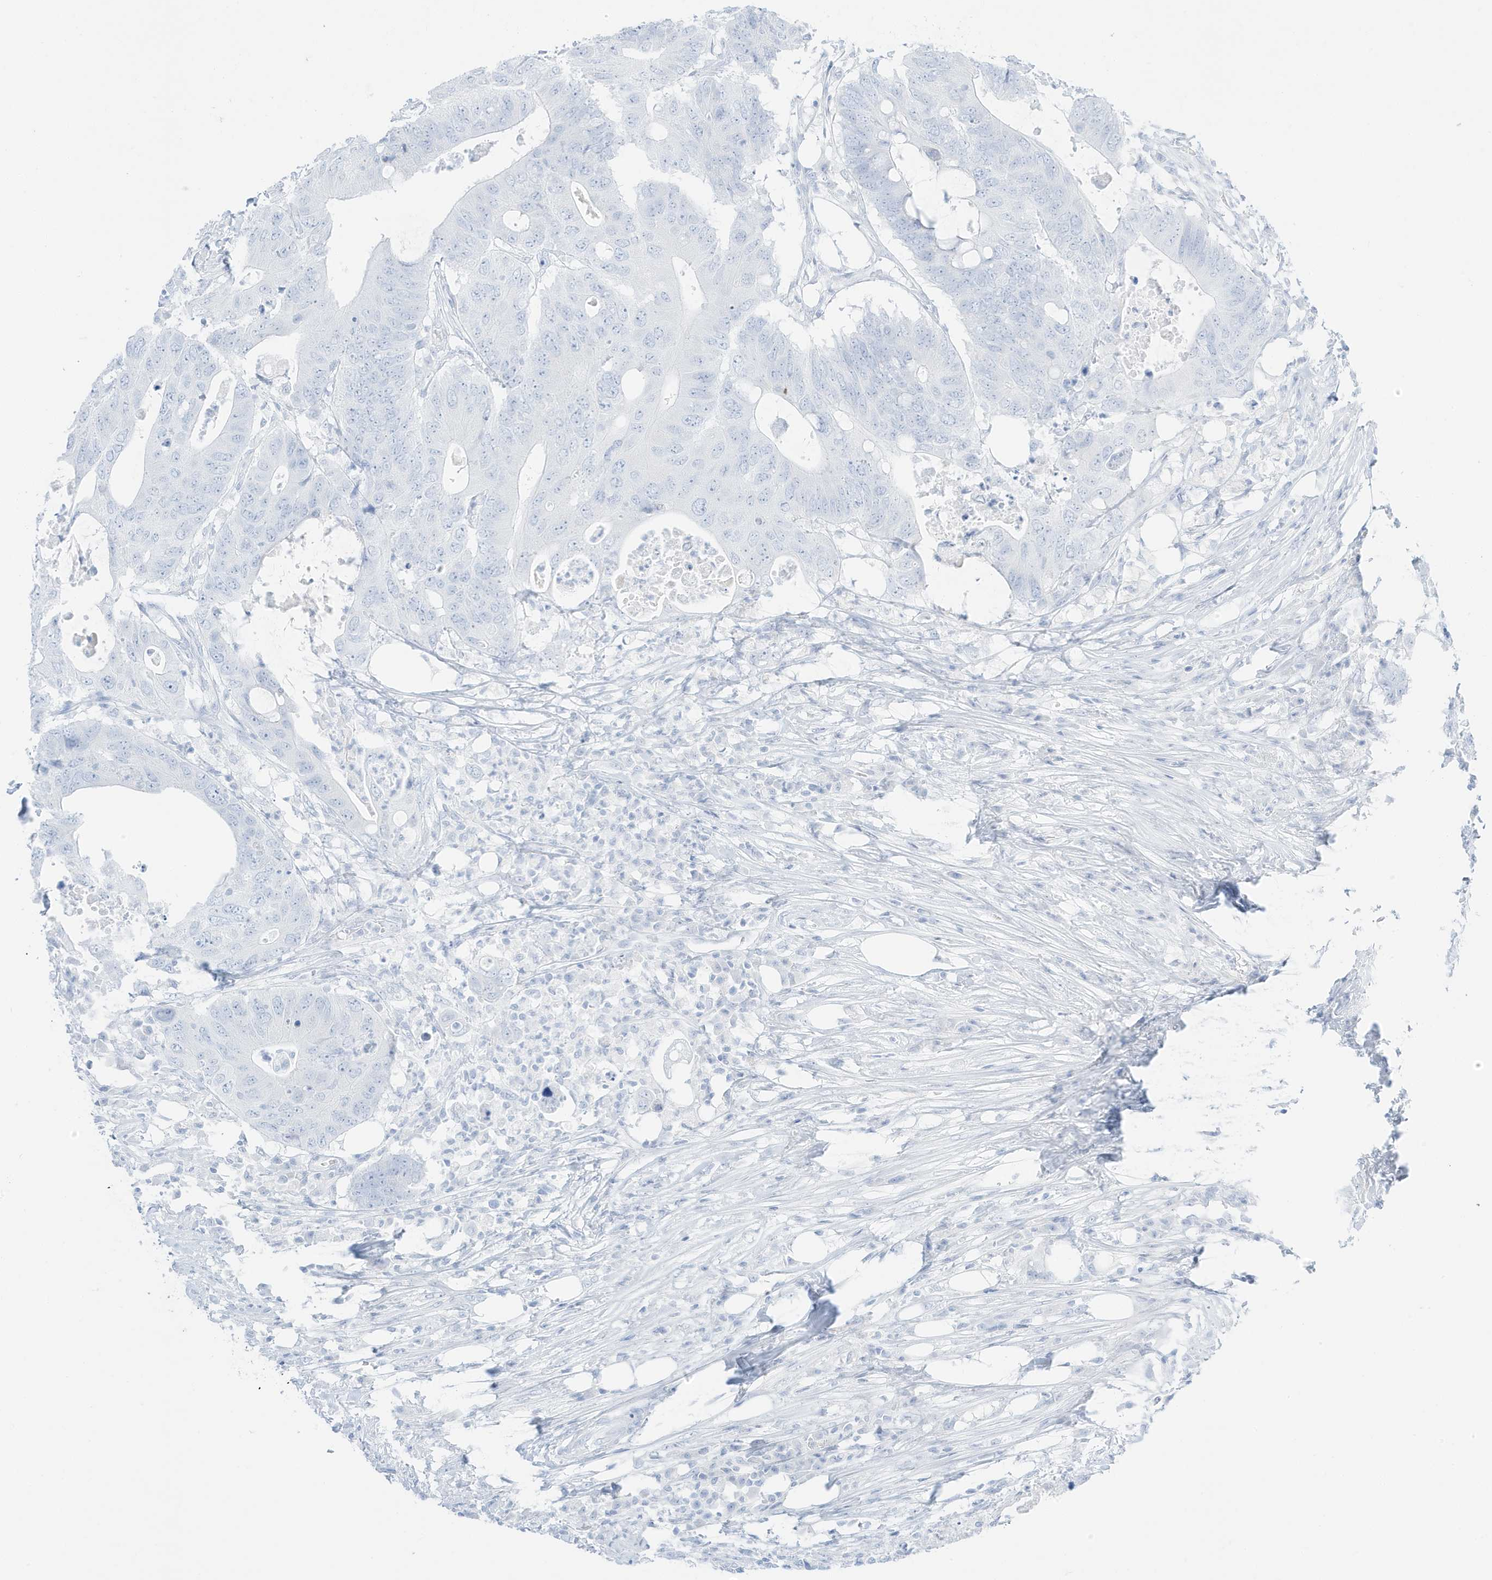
{"staining": {"intensity": "negative", "quantity": "none", "location": "none"}, "tissue": "colorectal cancer", "cell_type": "Tumor cells", "image_type": "cancer", "snomed": [{"axis": "morphology", "description": "Adenocarcinoma, NOS"}, {"axis": "topography", "description": "Colon"}], "caption": "This is an immunohistochemistry (IHC) histopathology image of human colorectal adenocarcinoma. There is no positivity in tumor cells.", "gene": "SLC22A13", "patient": {"sex": "male", "age": 71}}